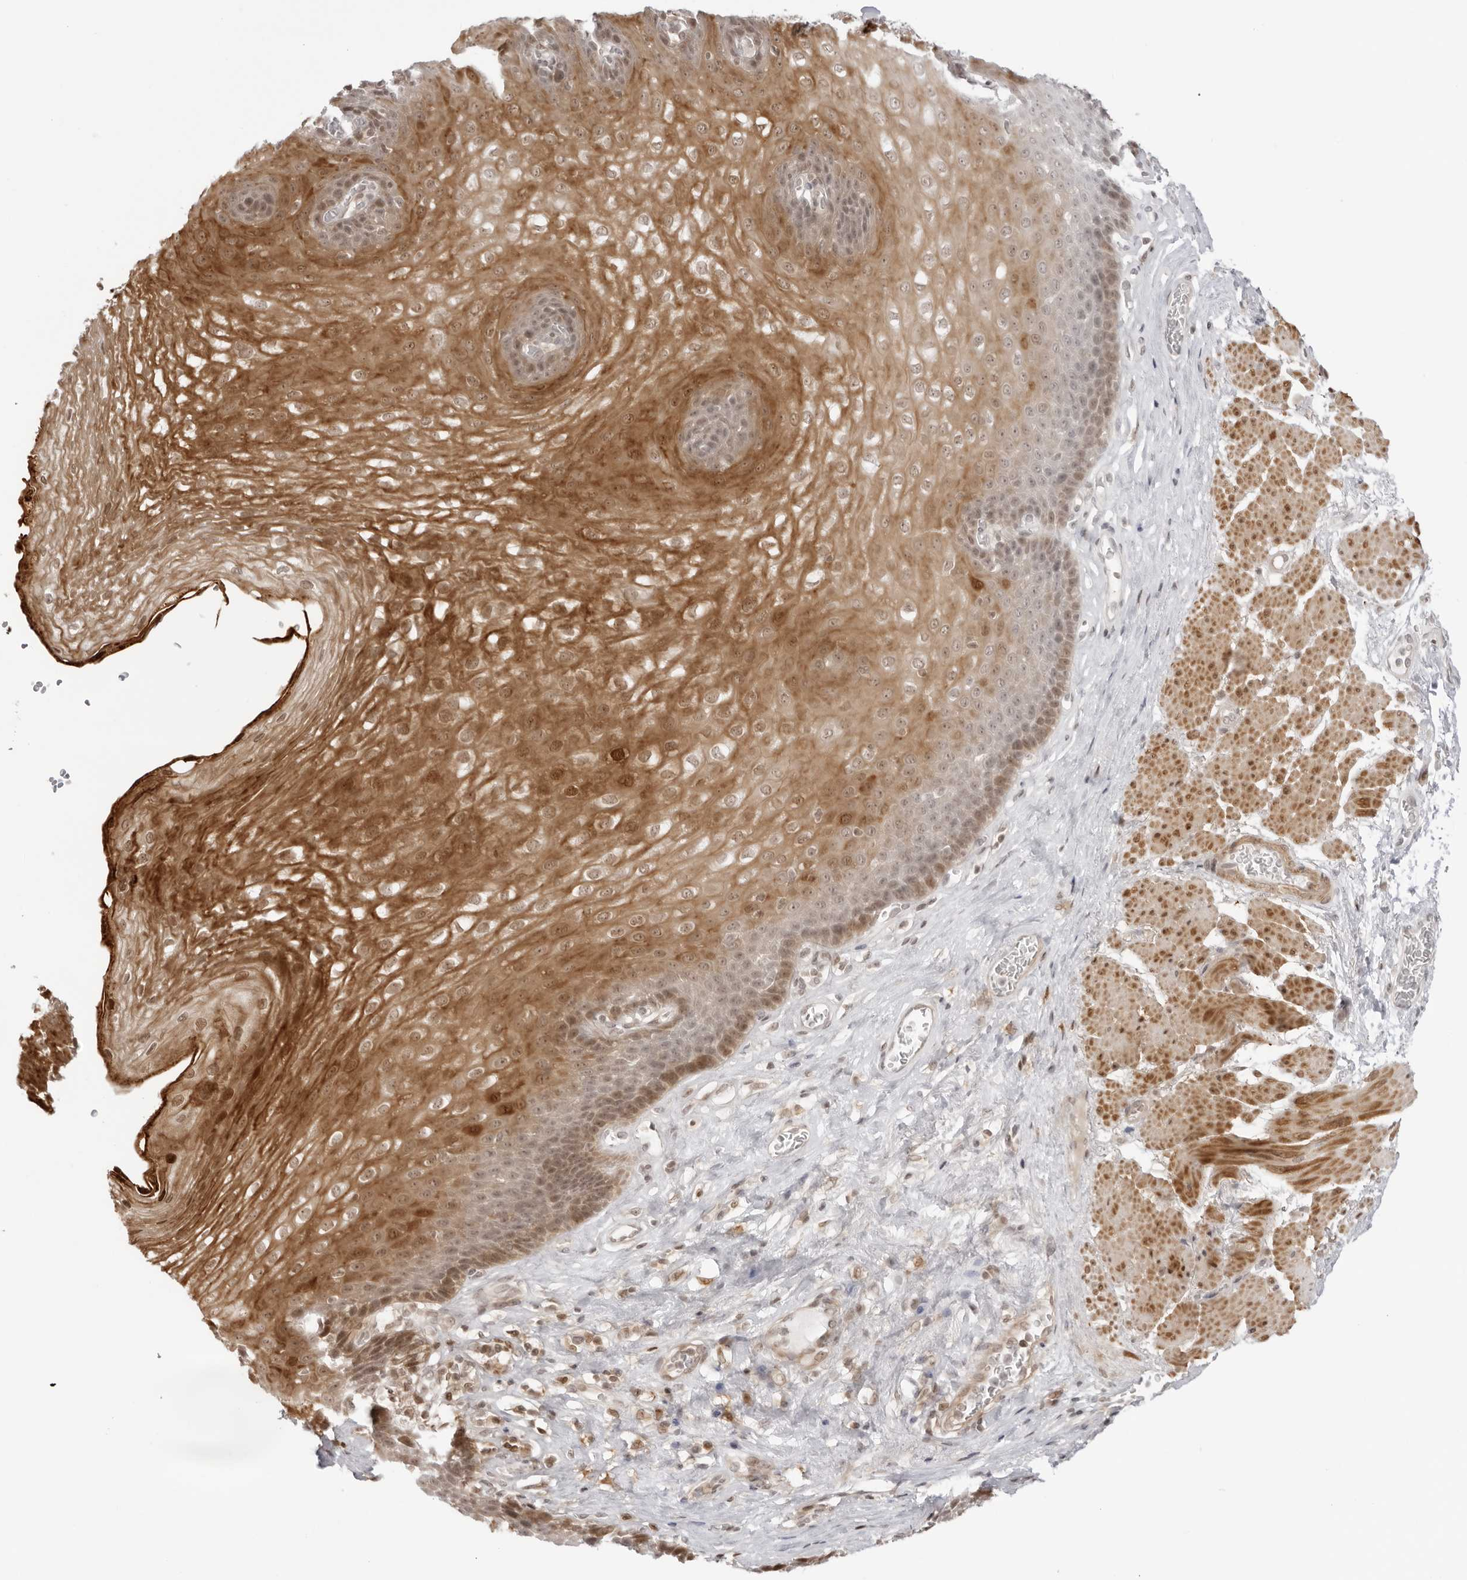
{"staining": {"intensity": "moderate", "quantity": ">75%", "location": "cytoplasmic/membranous,nuclear"}, "tissue": "esophagus", "cell_type": "Squamous epithelial cells", "image_type": "normal", "snomed": [{"axis": "morphology", "description": "Normal tissue, NOS"}, {"axis": "topography", "description": "Esophagus"}], "caption": "The micrograph displays immunohistochemical staining of unremarkable esophagus. There is moderate cytoplasmic/membranous,nuclear positivity is identified in approximately >75% of squamous epithelial cells. Nuclei are stained in blue.", "gene": "RNF146", "patient": {"sex": "female", "age": 66}}